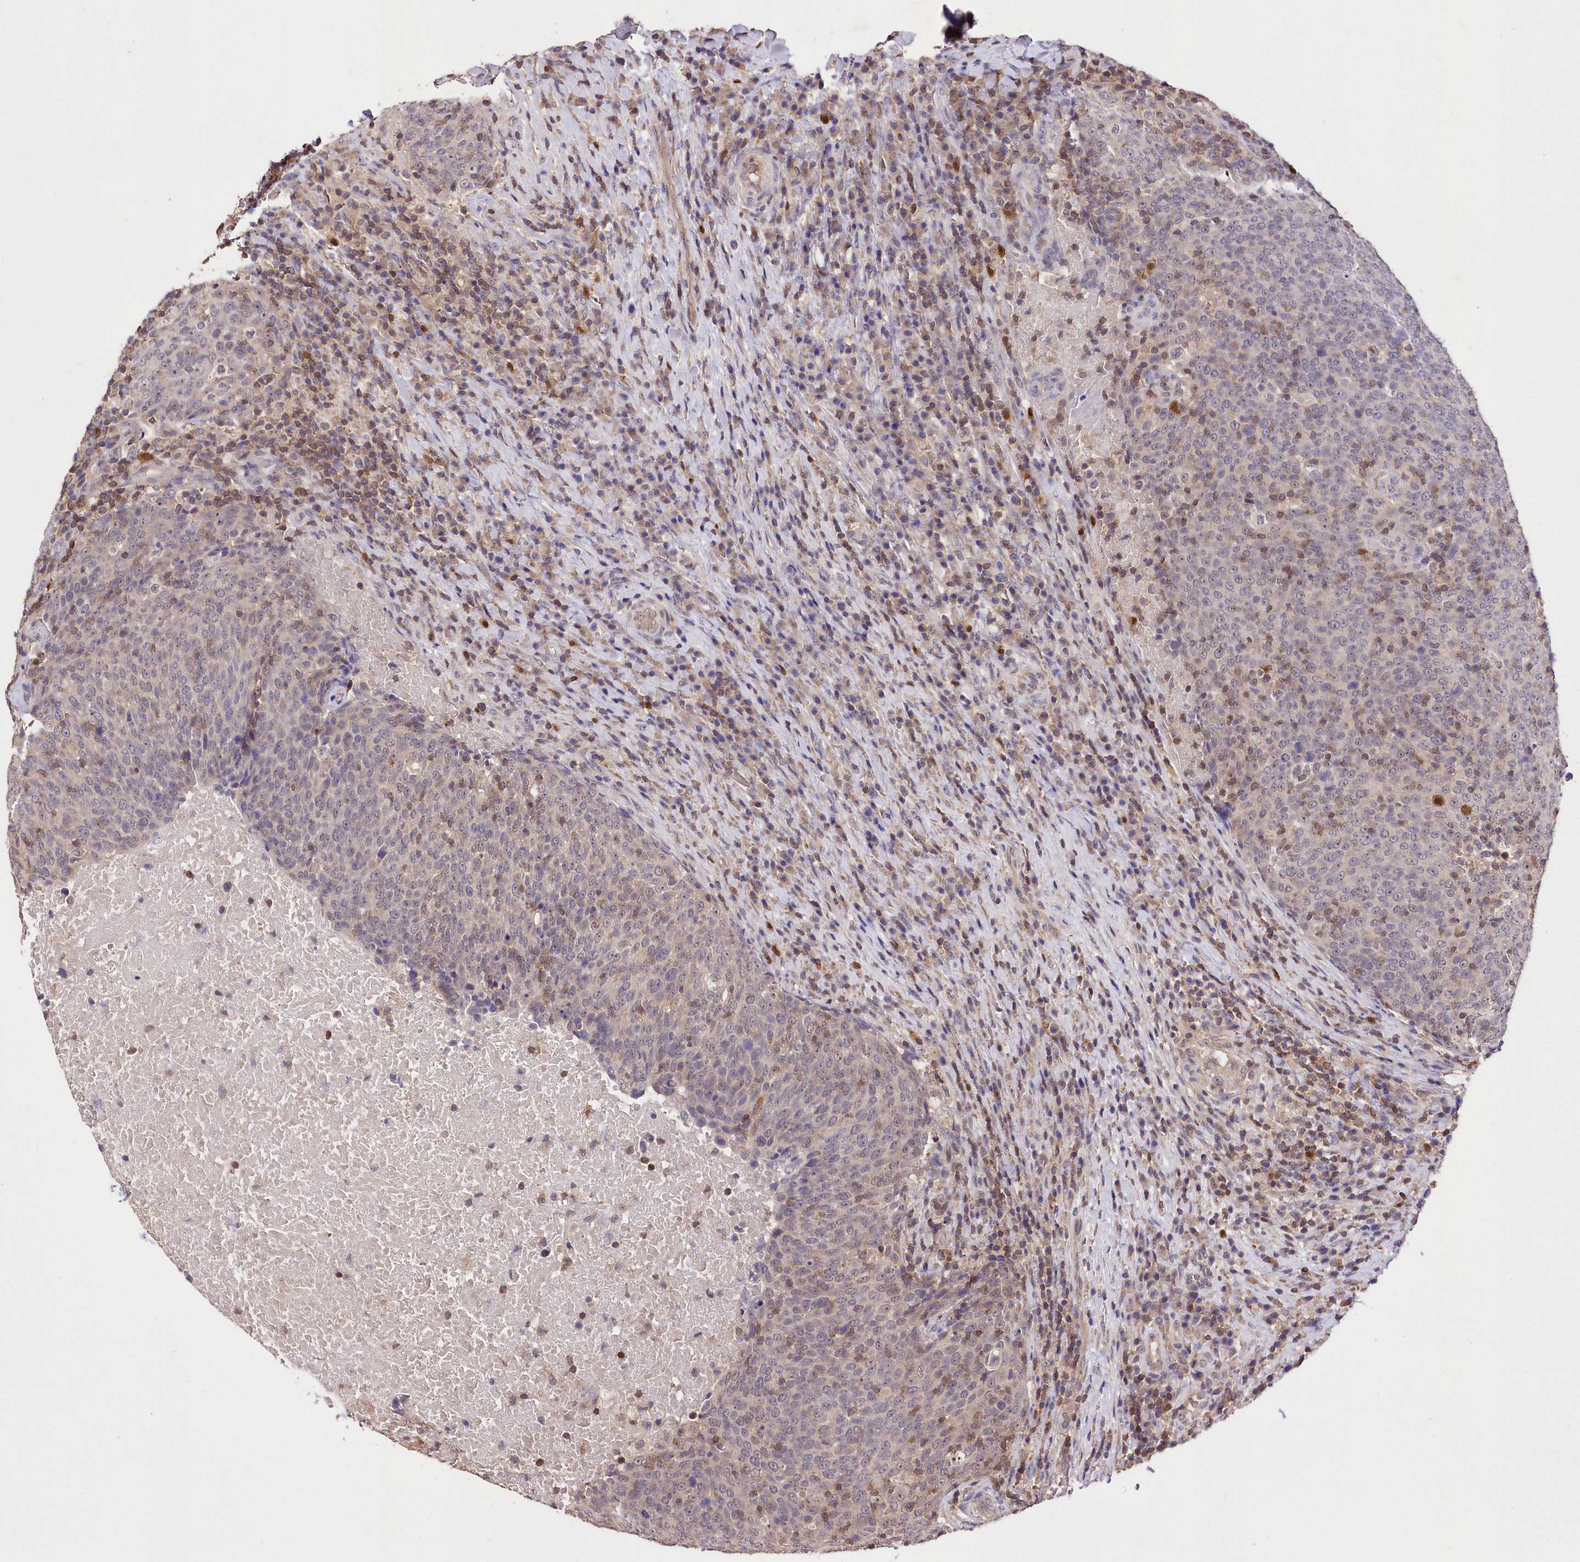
{"staining": {"intensity": "weak", "quantity": "25%-75%", "location": "nuclear"}, "tissue": "head and neck cancer", "cell_type": "Tumor cells", "image_type": "cancer", "snomed": [{"axis": "morphology", "description": "Squamous cell carcinoma, NOS"}, {"axis": "morphology", "description": "Squamous cell carcinoma, metastatic, NOS"}, {"axis": "topography", "description": "Lymph node"}, {"axis": "topography", "description": "Head-Neck"}], "caption": "Tumor cells display weak nuclear positivity in approximately 25%-75% of cells in head and neck cancer (metastatic squamous cell carcinoma). Nuclei are stained in blue.", "gene": "SERGEF", "patient": {"sex": "male", "age": 62}}